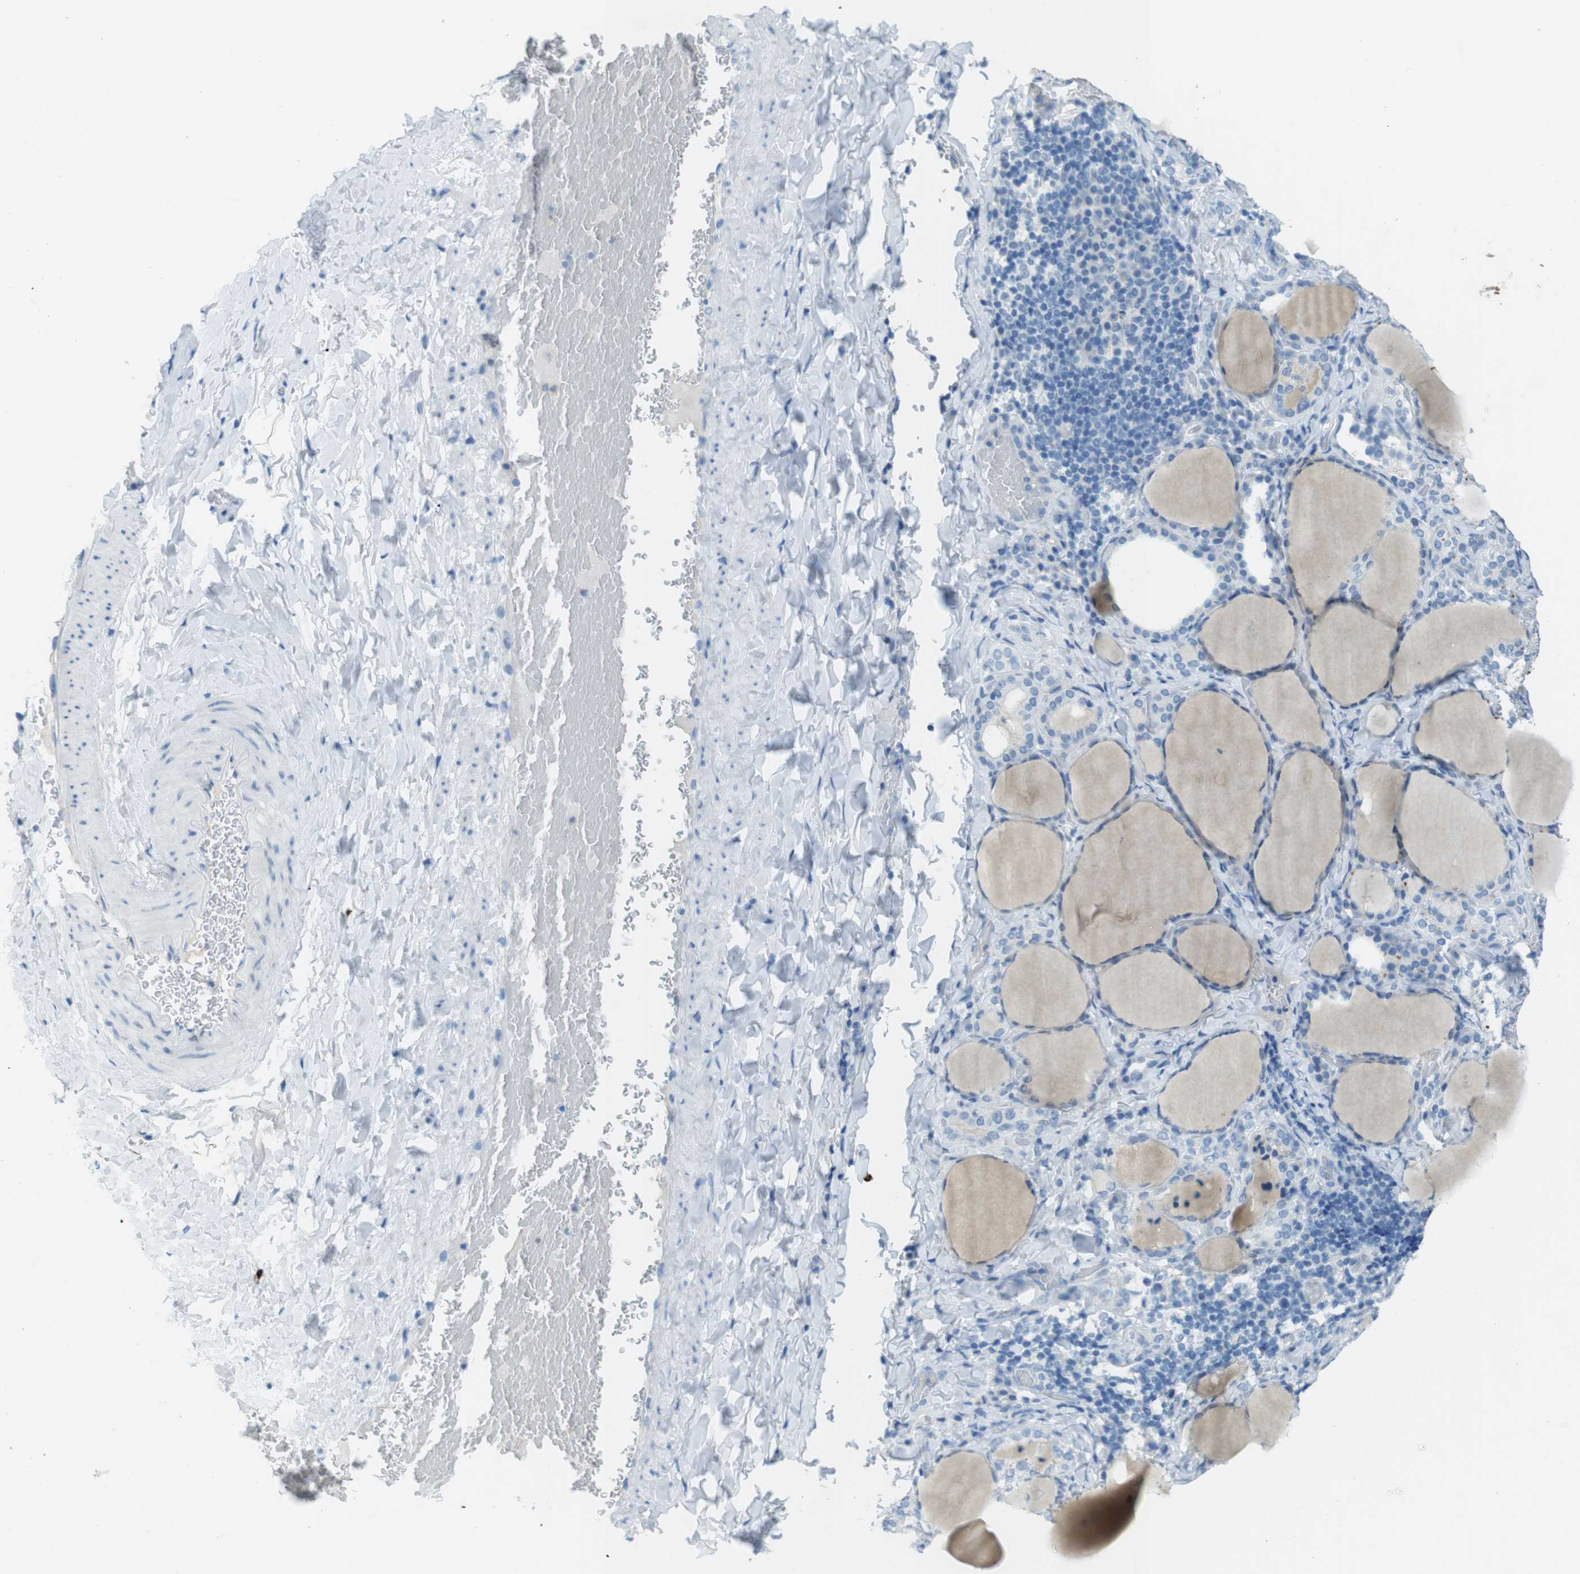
{"staining": {"intensity": "moderate", "quantity": "<25%", "location": "cytoplasmic/membranous"}, "tissue": "thyroid gland", "cell_type": "Glandular cells", "image_type": "normal", "snomed": [{"axis": "morphology", "description": "Normal tissue, NOS"}, {"axis": "morphology", "description": "Papillary adenocarcinoma, NOS"}, {"axis": "topography", "description": "Thyroid gland"}], "caption": "This micrograph reveals immunohistochemistry staining of unremarkable human thyroid gland, with low moderate cytoplasmic/membranous staining in about <25% of glandular cells.", "gene": "CD320", "patient": {"sex": "female", "age": 30}}